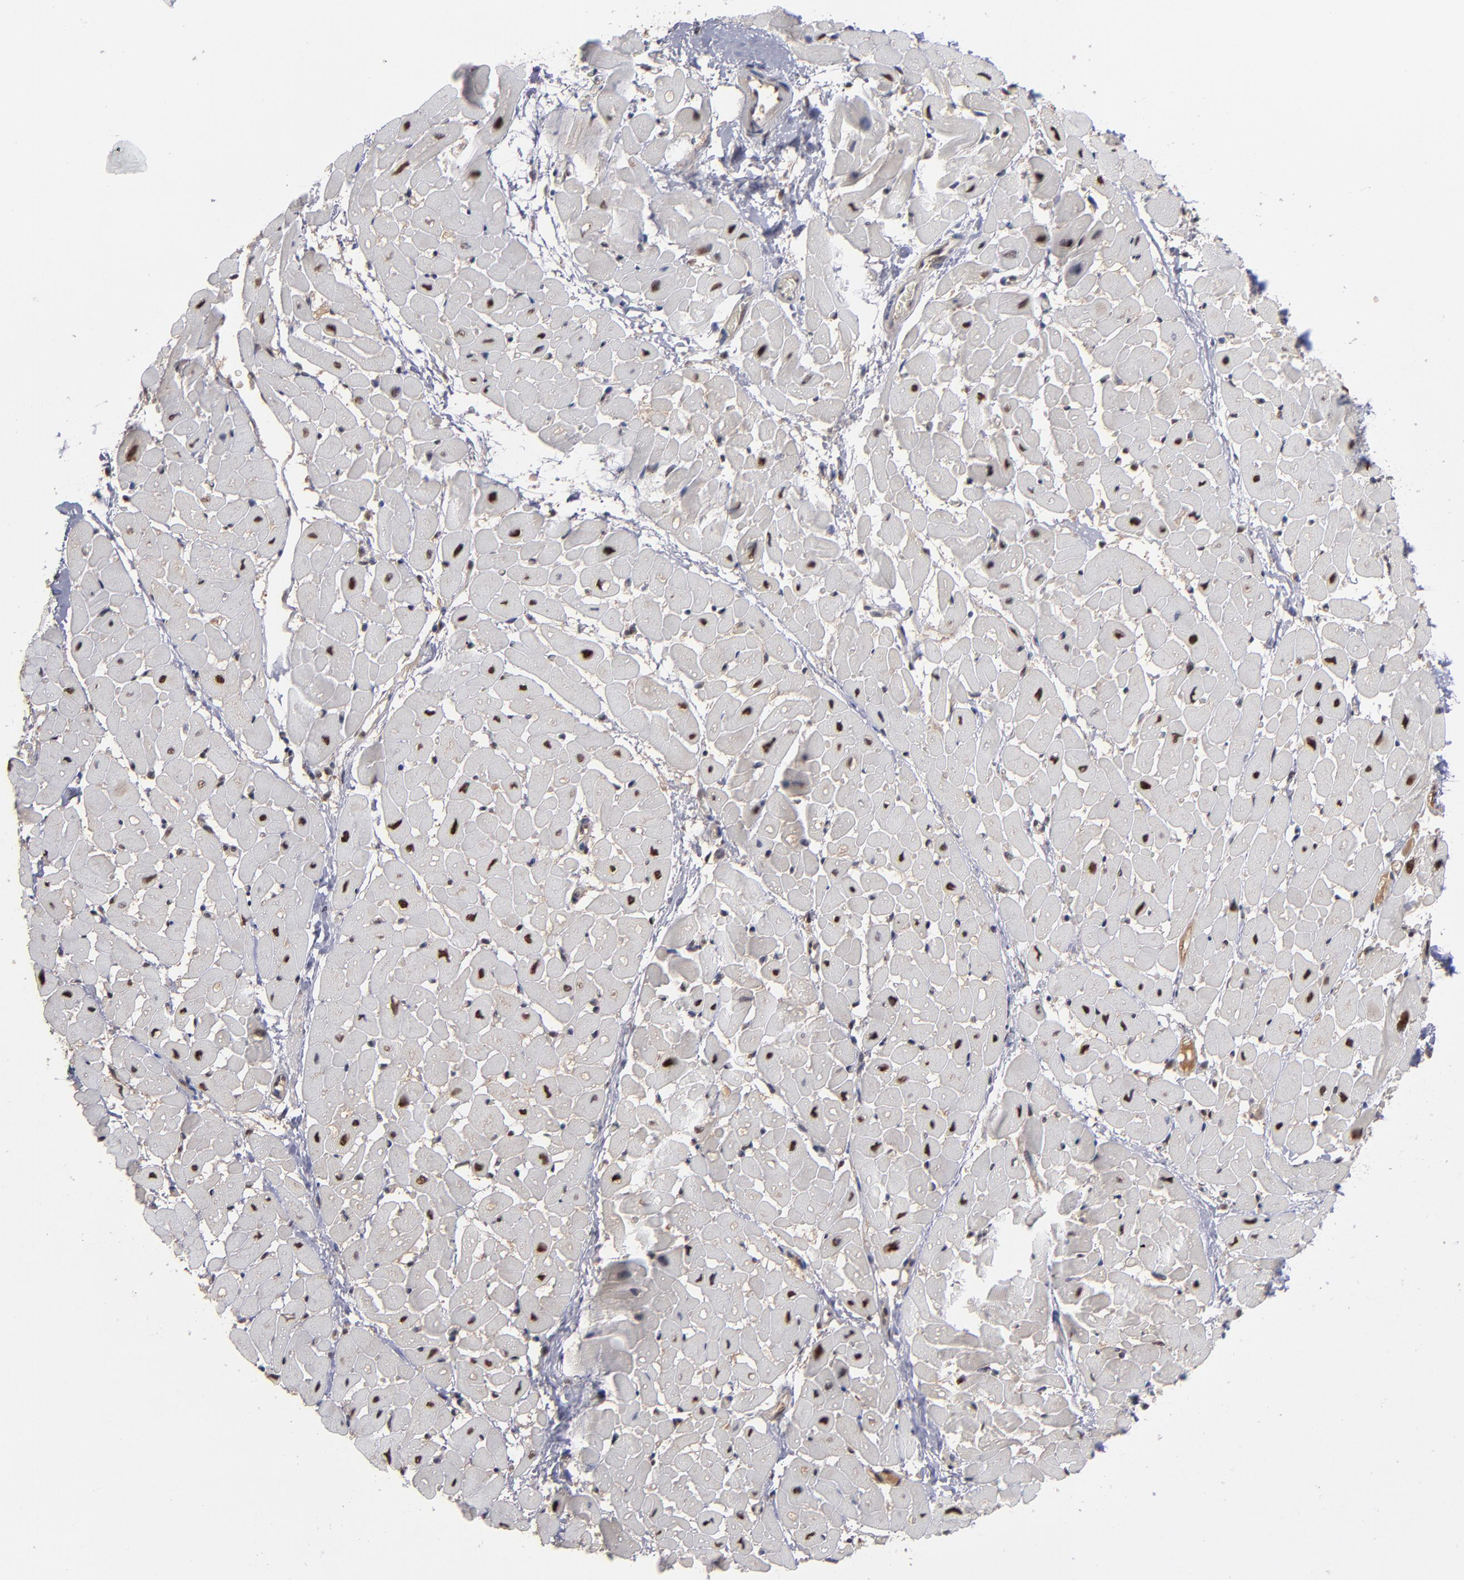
{"staining": {"intensity": "moderate", "quantity": "25%-75%", "location": "nuclear"}, "tissue": "heart muscle", "cell_type": "Cardiomyocytes", "image_type": "normal", "snomed": [{"axis": "morphology", "description": "Normal tissue, NOS"}, {"axis": "topography", "description": "Heart"}], "caption": "An immunohistochemistry micrograph of normal tissue is shown. Protein staining in brown highlights moderate nuclear positivity in heart muscle within cardiomyocytes.", "gene": "HUWE1", "patient": {"sex": "male", "age": 45}}